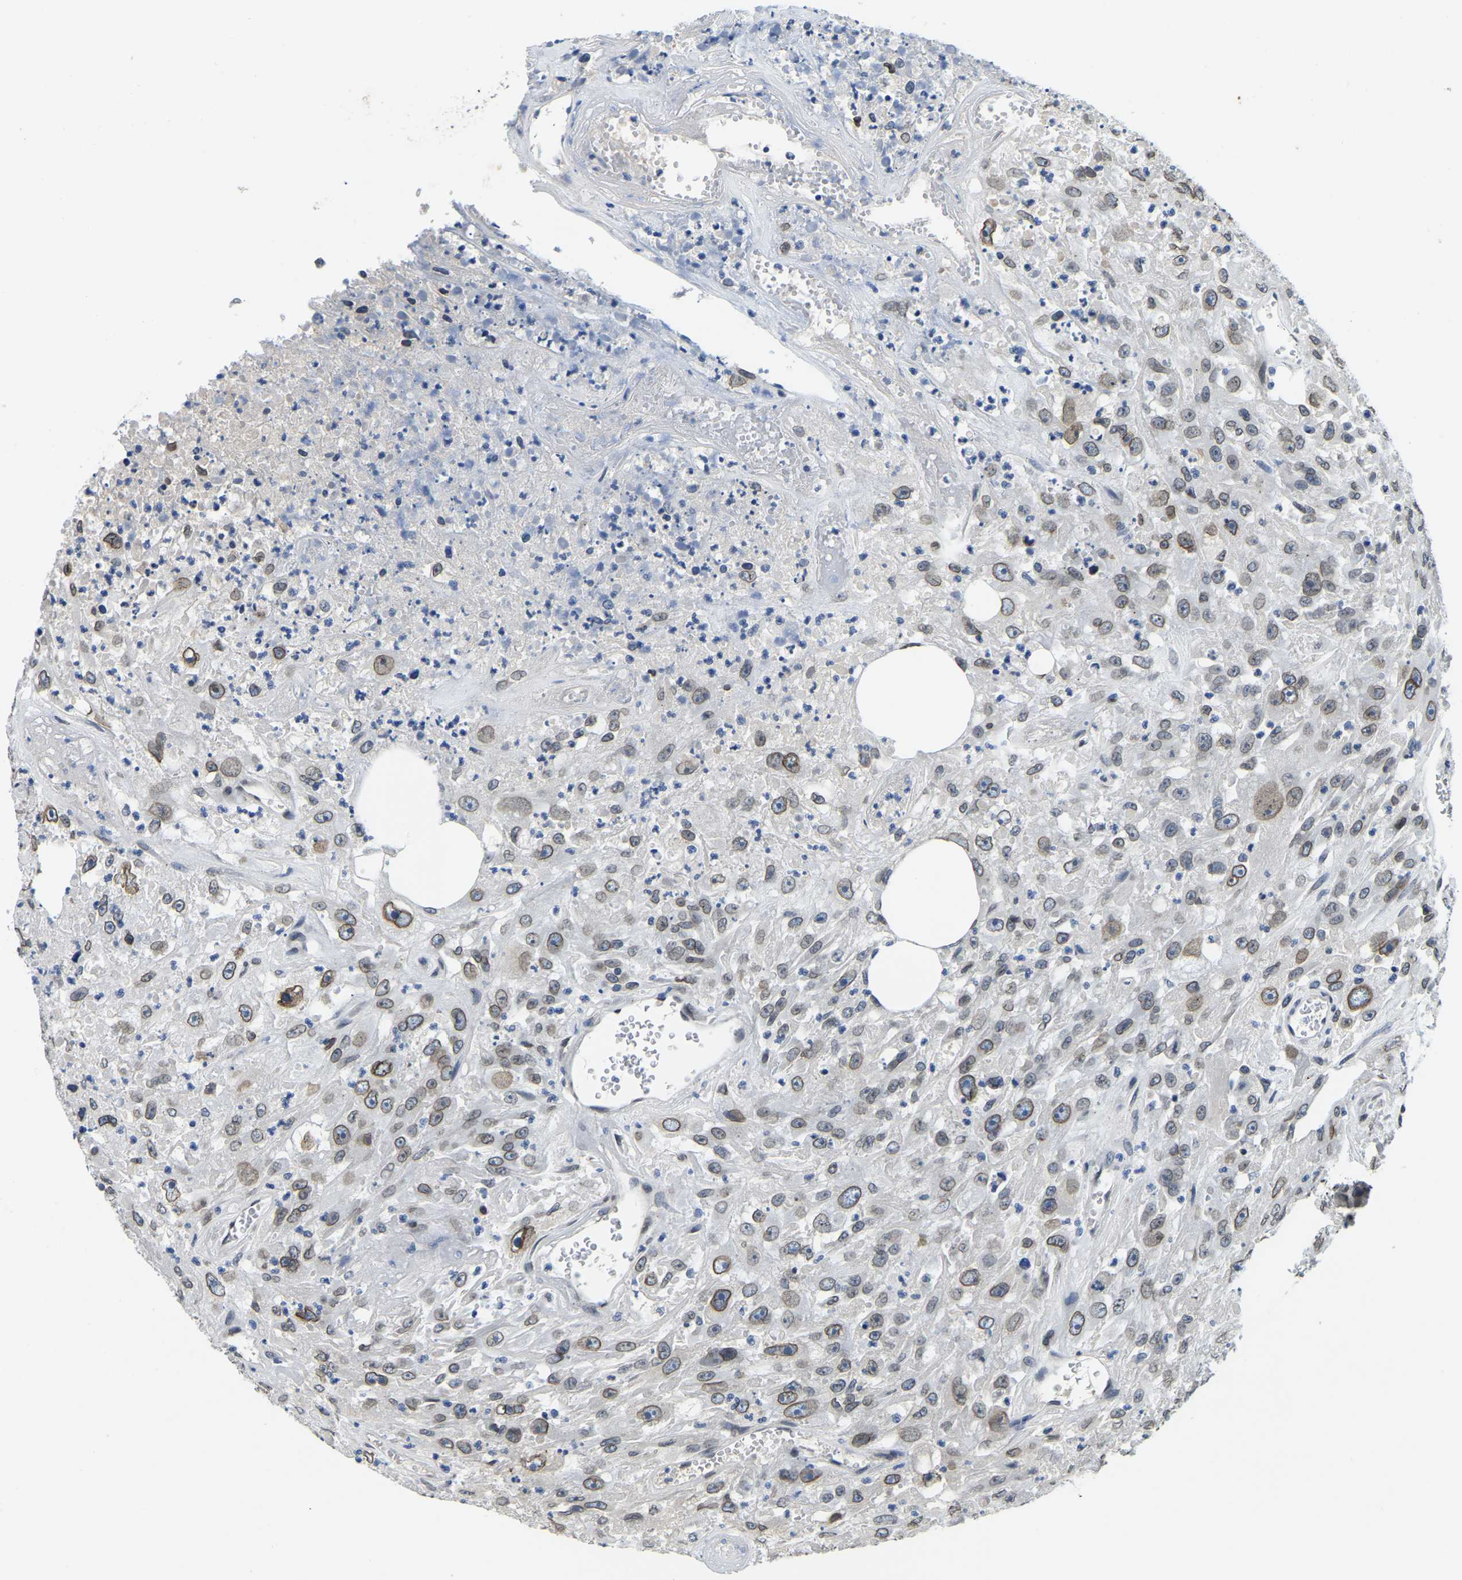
{"staining": {"intensity": "moderate", "quantity": ">75%", "location": "cytoplasmic/membranous,nuclear"}, "tissue": "urothelial cancer", "cell_type": "Tumor cells", "image_type": "cancer", "snomed": [{"axis": "morphology", "description": "Urothelial carcinoma, High grade"}, {"axis": "topography", "description": "Urinary bladder"}], "caption": "Immunohistochemical staining of urothelial cancer displays medium levels of moderate cytoplasmic/membranous and nuclear protein positivity in approximately >75% of tumor cells. The staining was performed using DAB (3,3'-diaminobenzidine) to visualize the protein expression in brown, while the nuclei were stained in blue with hematoxylin (Magnification: 20x).", "gene": "RANBP2", "patient": {"sex": "male", "age": 46}}